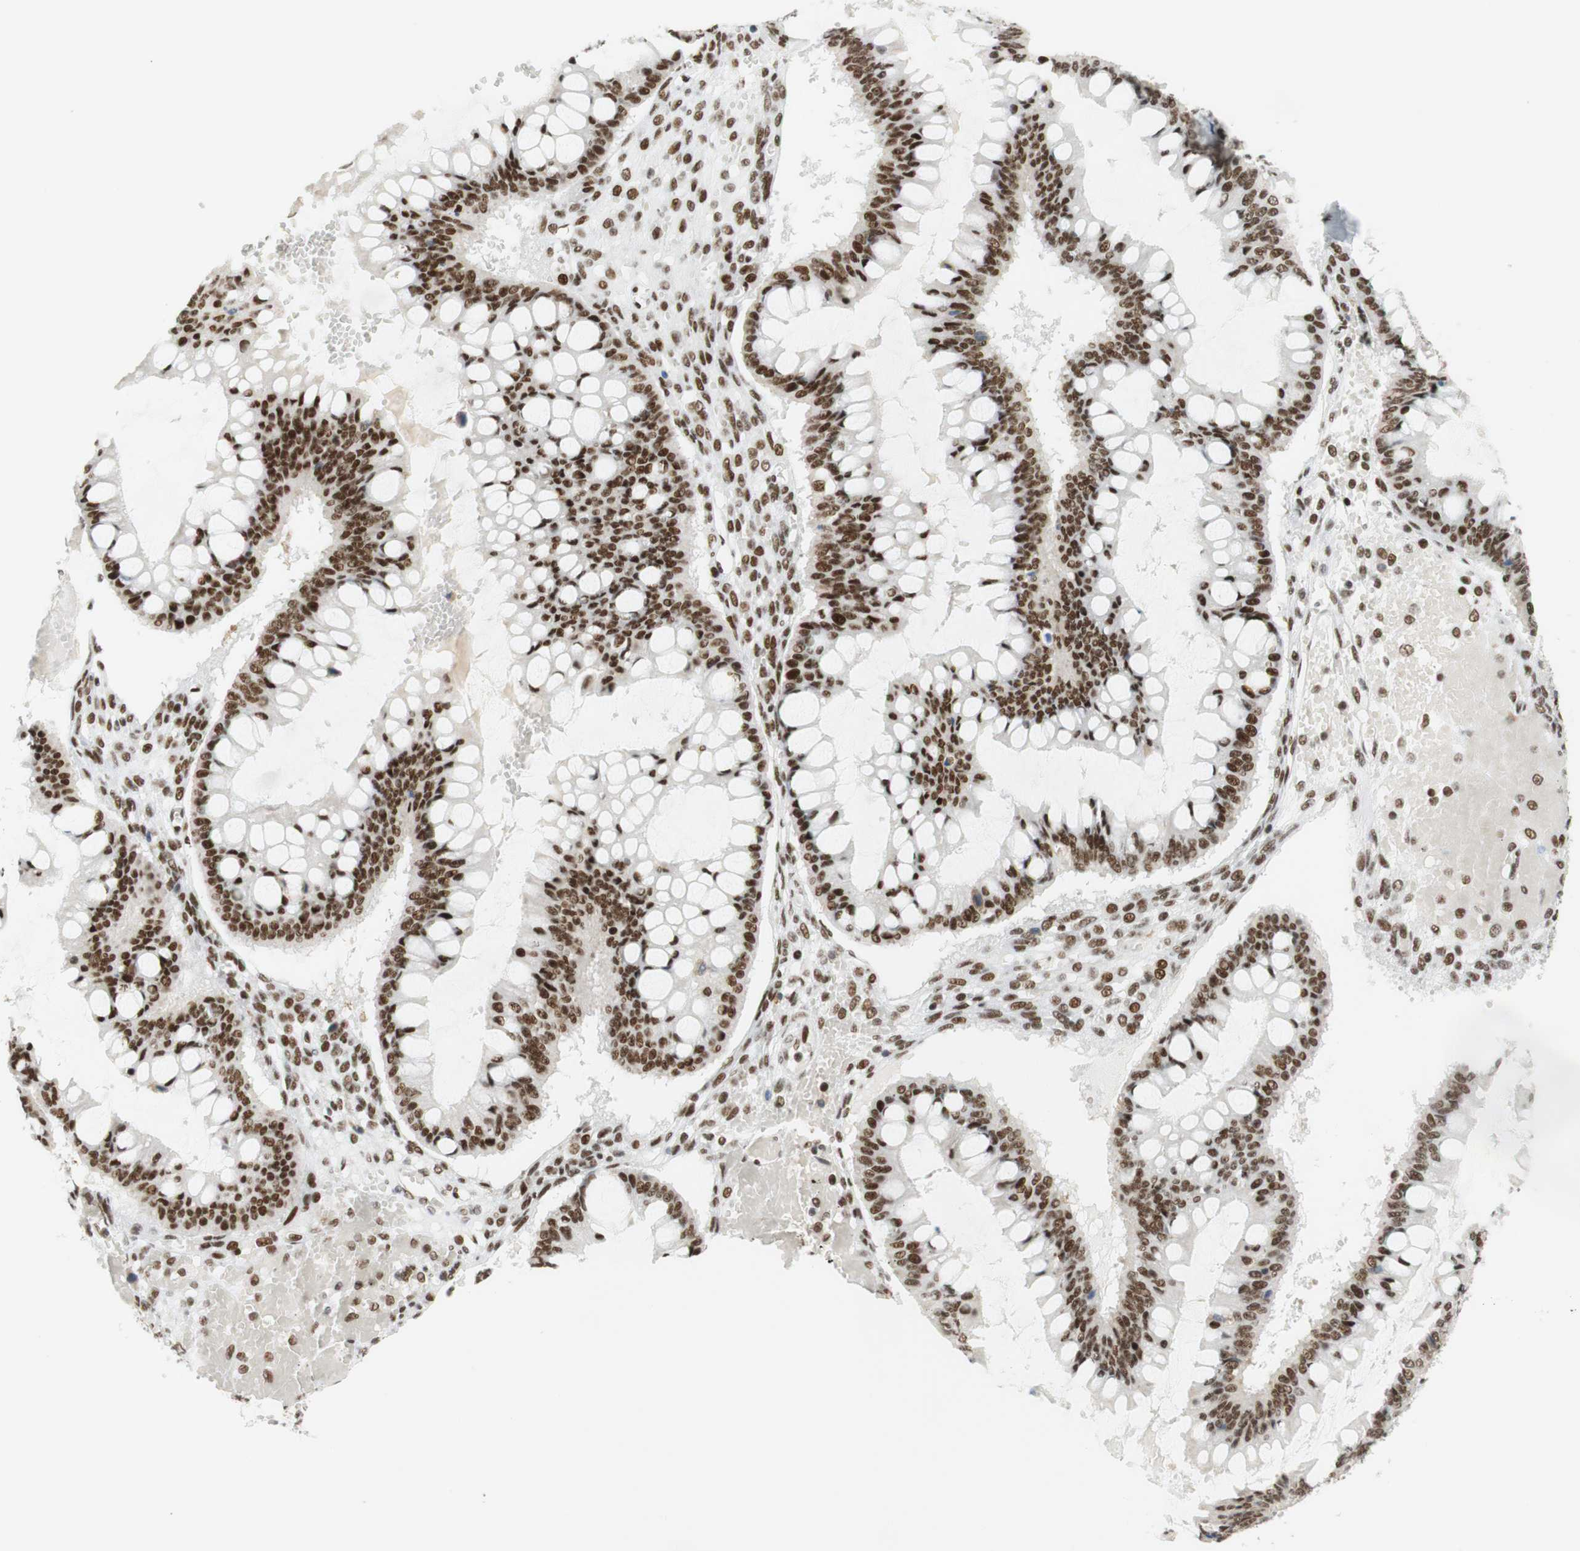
{"staining": {"intensity": "strong", "quantity": ">75%", "location": "nuclear"}, "tissue": "ovarian cancer", "cell_type": "Tumor cells", "image_type": "cancer", "snomed": [{"axis": "morphology", "description": "Cystadenocarcinoma, mucinous, NOS"}, {"axis": "topography", "description": "Ovary"}], "caption": "Immunohistochemistry (IHC) of ovarian mucinous cystadenocarcinoma displays high levels of strong nuclear positivity in approximately >75% of tumor cells.", "gene": "RNF20", "patient": {"sex": "female", "age": 73}}